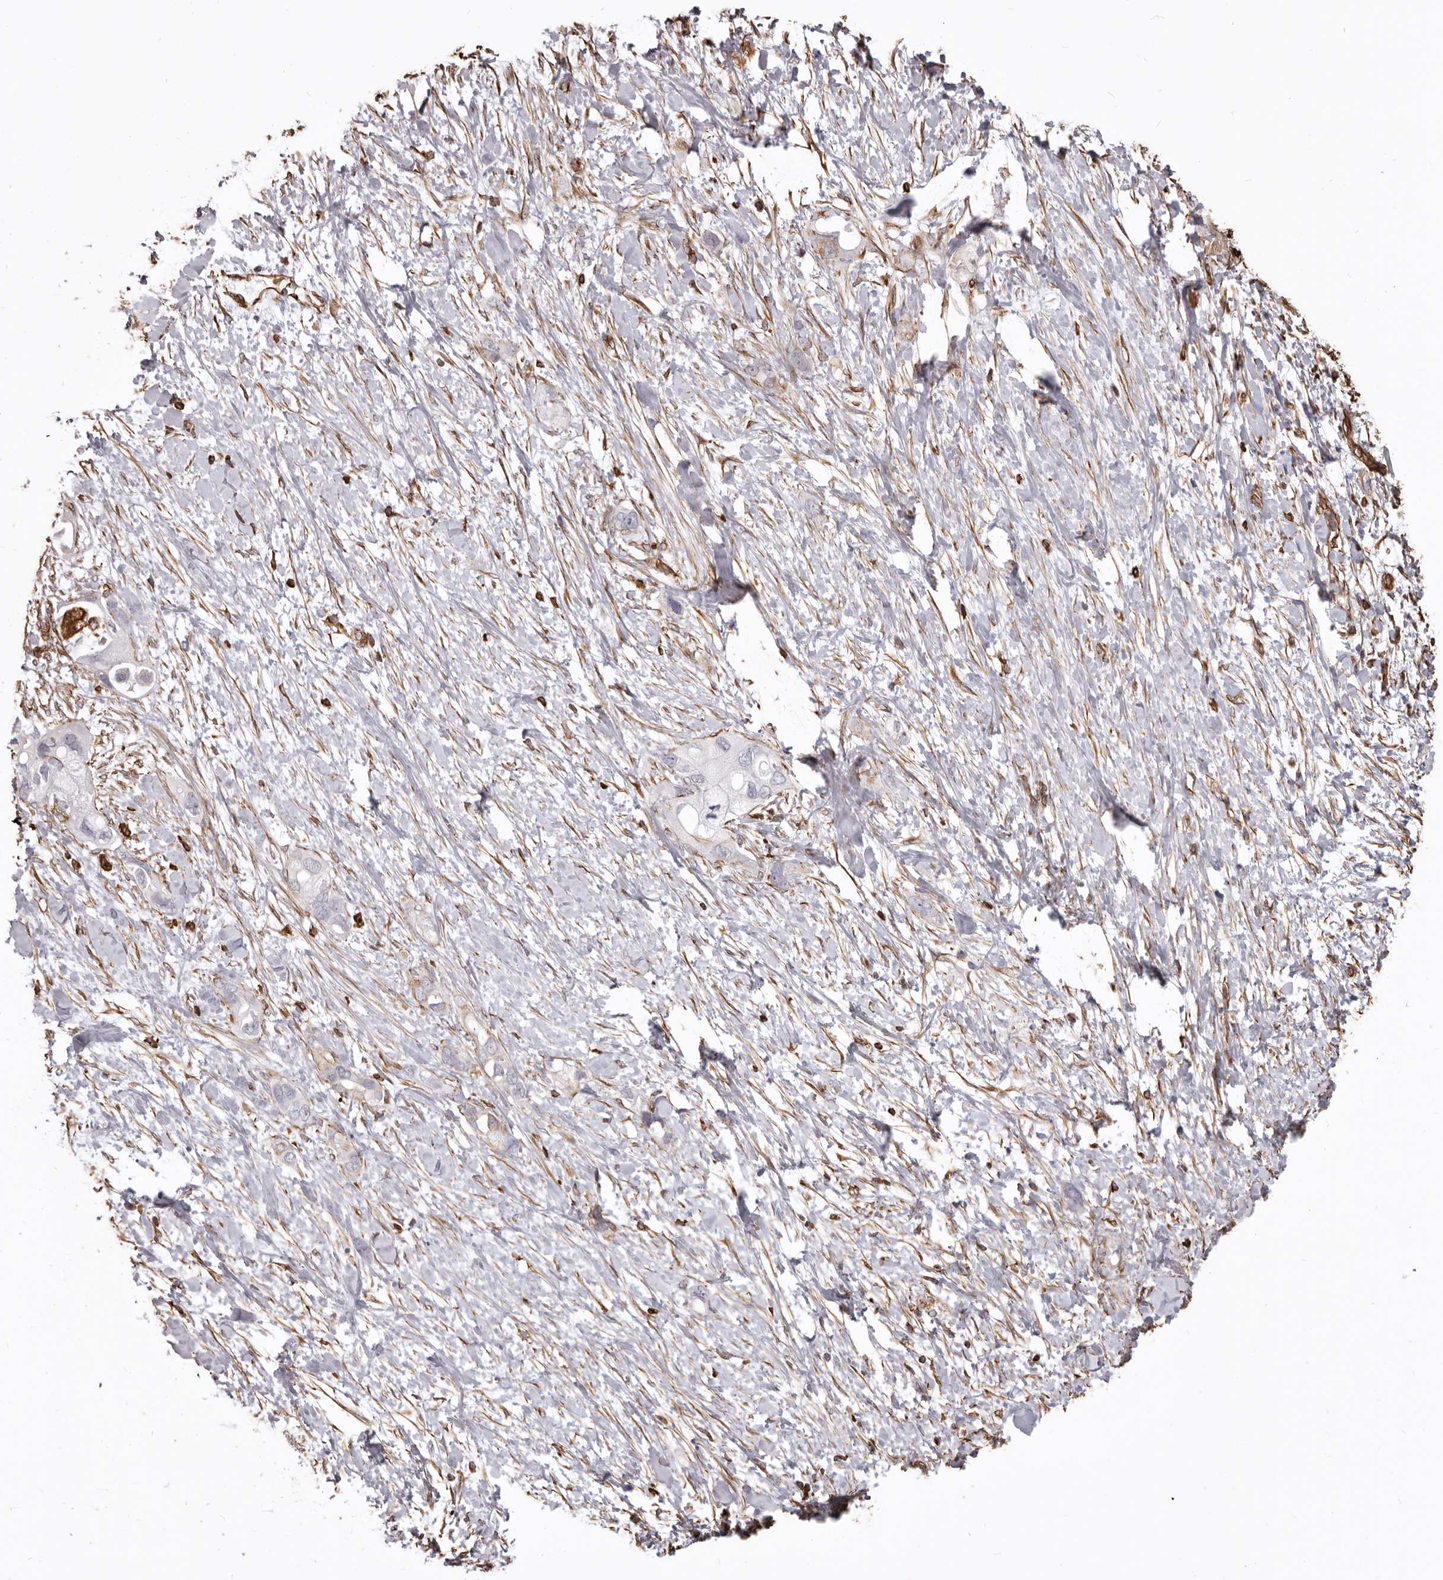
{"staining": {"intensity": "negative", "quantity": "none", "location": "none"}, "tissue": "pancreatic cancer", "cell_type": "Tumor cells", "image_type": "cancer", "snomed": [{"axis": "morphology", "description": "Adenocarcinoma, NOS"}, {"axis": "topography", "description": "Pancreas"}], "caption": "DAB immunohistochemical staining of human pancreatic adenocarcinoma exhibits no significant expression in tumor cells.", "gene": "MTURN", "patient": {"sex": "female", "age": 56}}